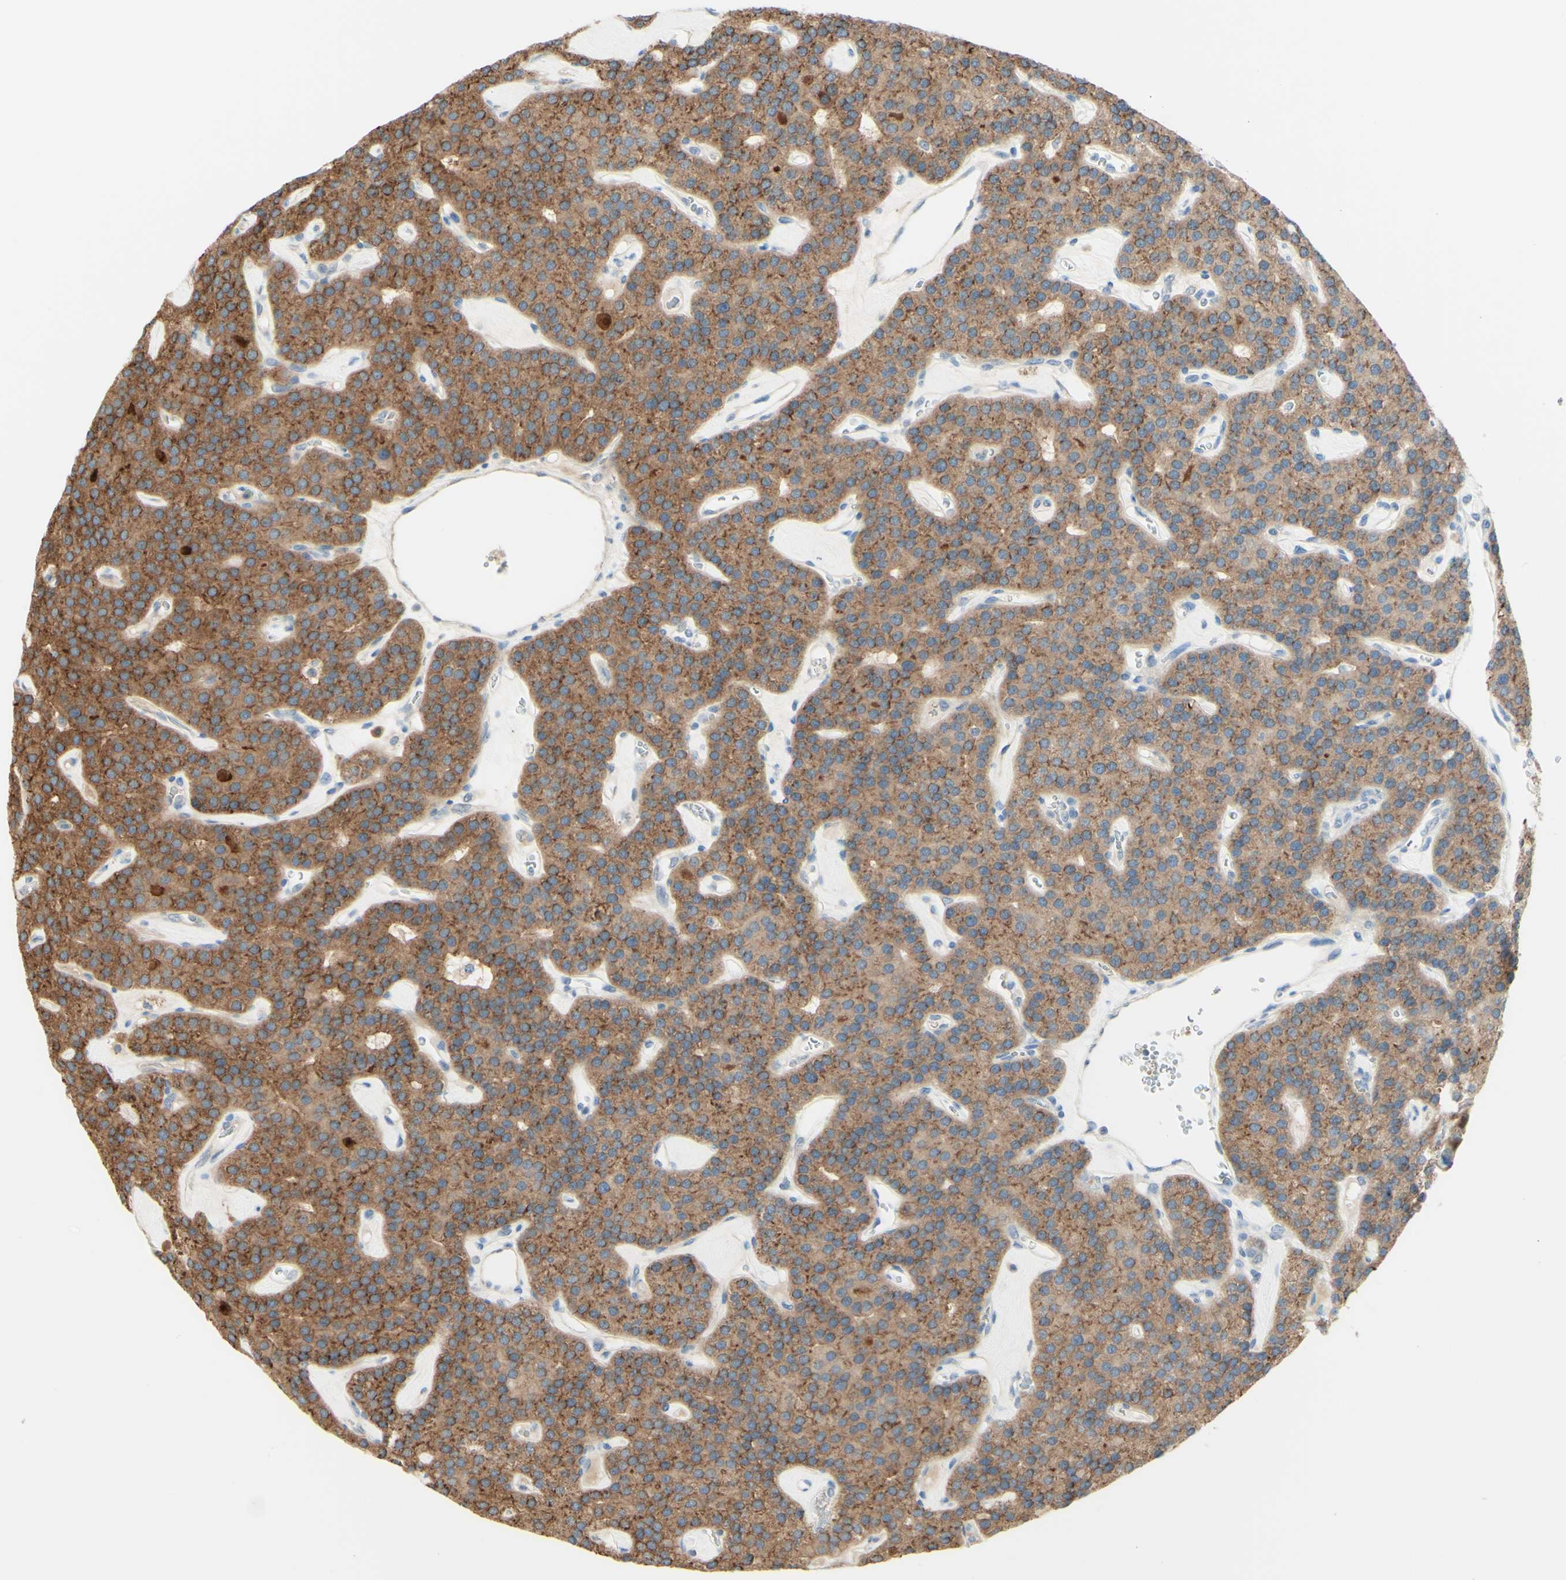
{"staining": {"intensity": "moderate", "quantity": ">75%", "location": "cytoplasmic/membranous"}, "tissue": "parathyroid gland", "cell_type": "Glandular cells", "image_type": "normal", "snomed": [{"axis": "morphology", "description": "Normal tissue, NOS"}, {"axis": "morphology", "description": "Adenoma, NOS"}, {"axis": "topography", "description": "Parathyroid gland"}], "caption": "Protein analysis of unremarkable parathyroid gland demonstrates moderate cytoplasmic/membranous positivity in about >75% of glandular cells. (IHC, brightfield microscopy, high magnification).", "gene": "MTM1", "patient": {"sex": "female", "age": 86}}